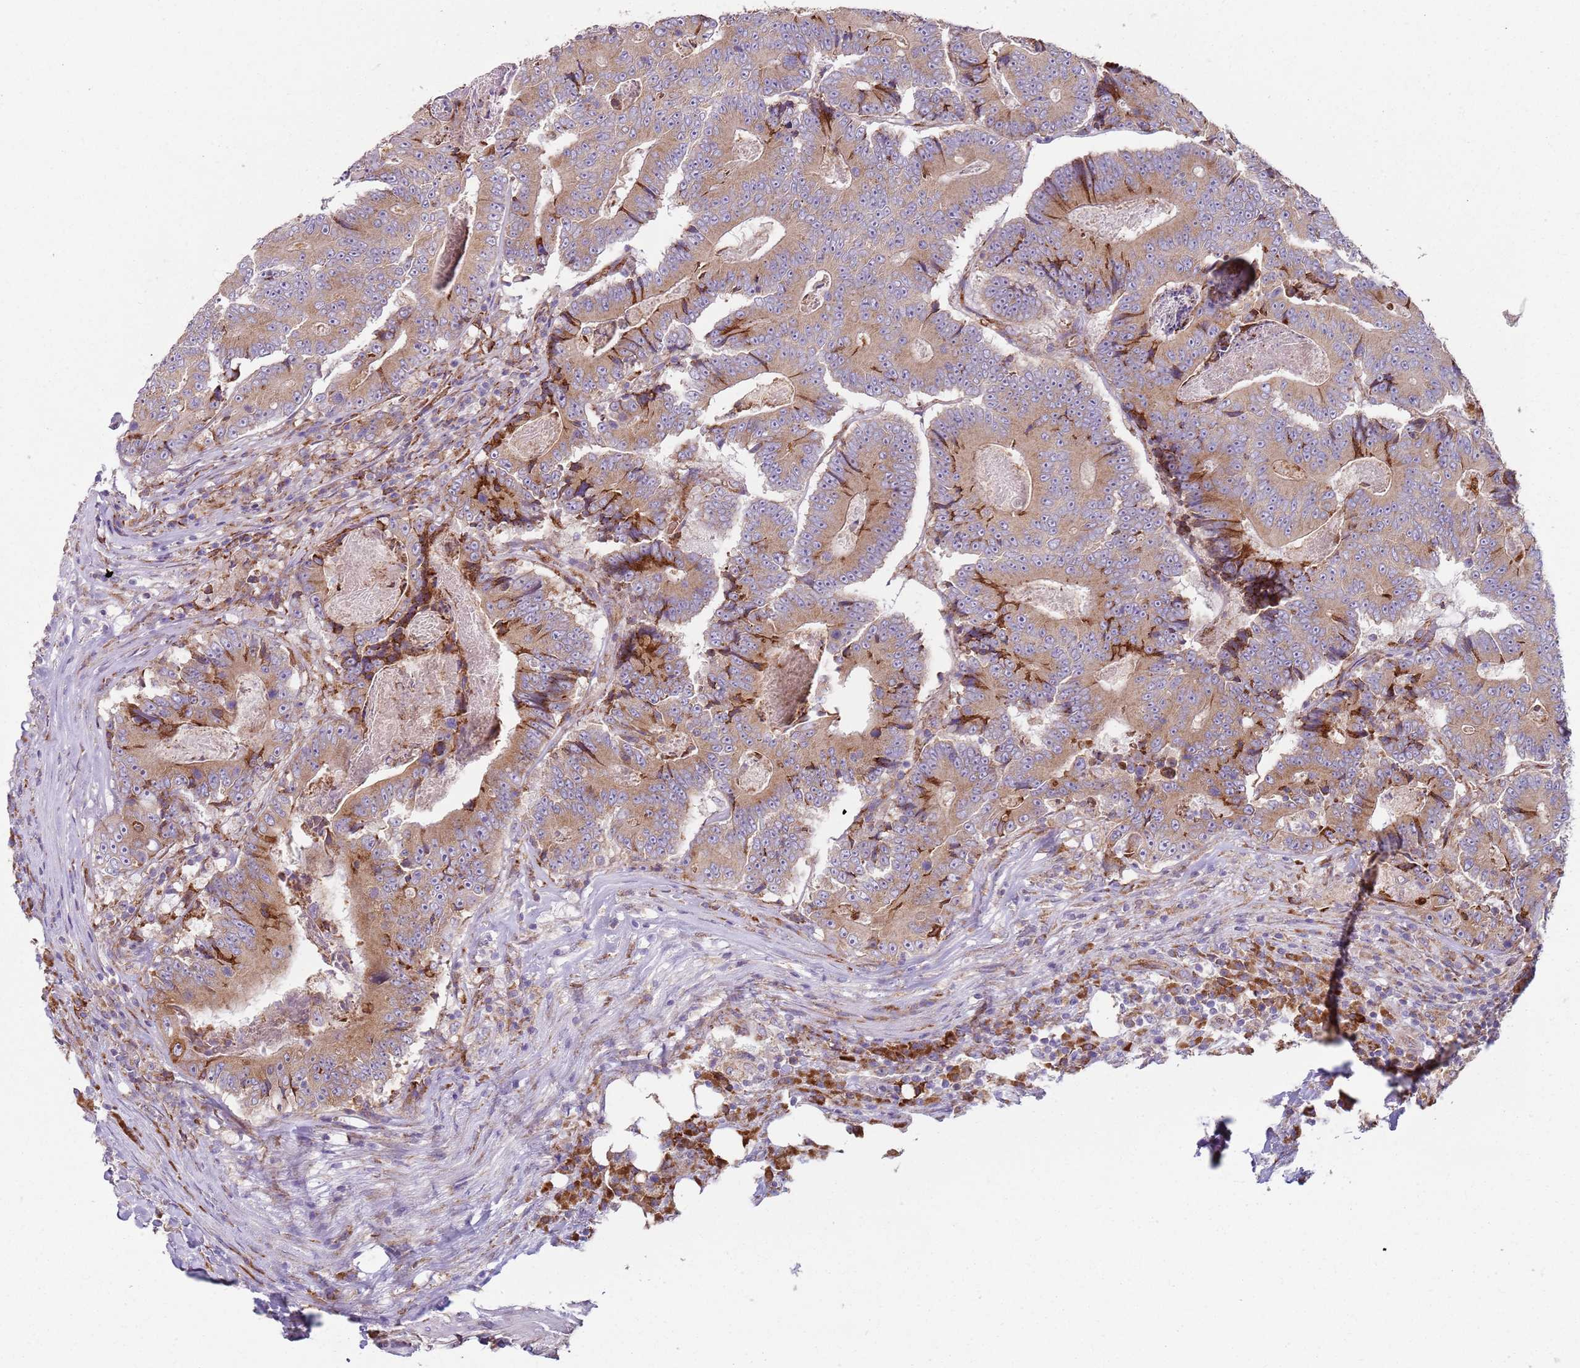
{"staining": {"intensity": "weak", "quantity": ">75%", "location": "cytoplasmic/membranous"}, "tissue": "colorectal cancer", "cell_type": "Tumor cells", "image_type": "cancer", "snomed": [{"axis": "morphology", "description": "Adenocarcinoma, NOS"}, {"axis": "topography", "description": "Colon"}], "caption": "This image exhibits immunohistochemistry (IHC) staining of human colorectal cancer, with low weak cytoplasmic/membranous staining in about >75% of tumor cells.", "gene": "SPATA2", "patient": {"sex": "male", "age": 83}}